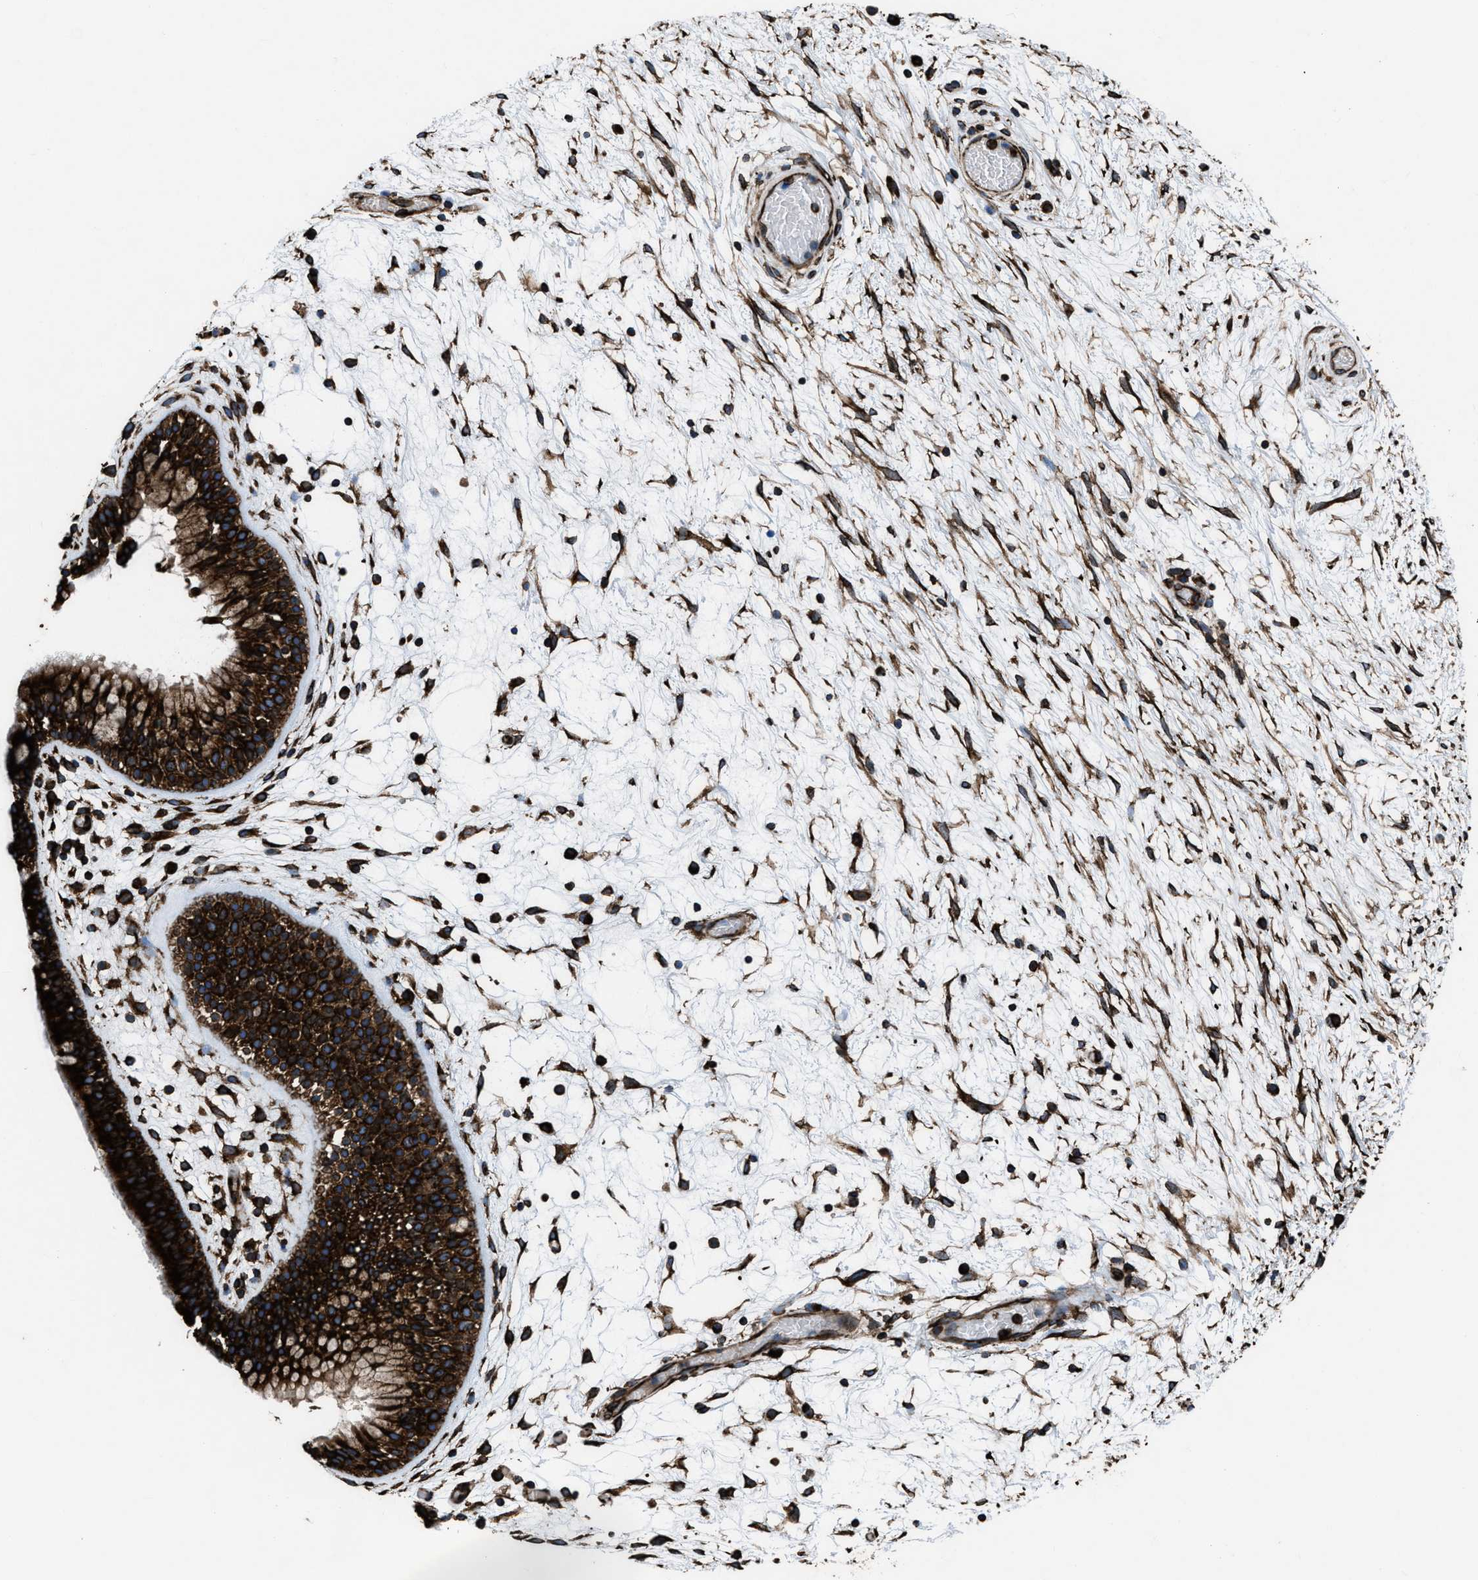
{"staining": {"intensity": "strong", "quantity": ">75%", "location": "cytoplasmic/membranous"}, "tissue": "nasopharynx", "cell_type": "Respiratory epithelial cells", "image_type": "normal", "snomed": [{"axis": "morphology", "description": "Normal tissue, NOS"}, {"axis": "morphology", "description": "Inflammation, NOS"}, {"axis": "topography", "description": "Nasopharynx"}], "caption": "Nasopharynx stained with DAB (3,3'-diaminobenzidine) immunohistochemistry reveals high levels of strong cytoplasmic/membranous expression in approximately >75% of respiratory epithelial cells.", "gene": "CAPRIN1", "patient": {"sex": "male", "age": 48}}